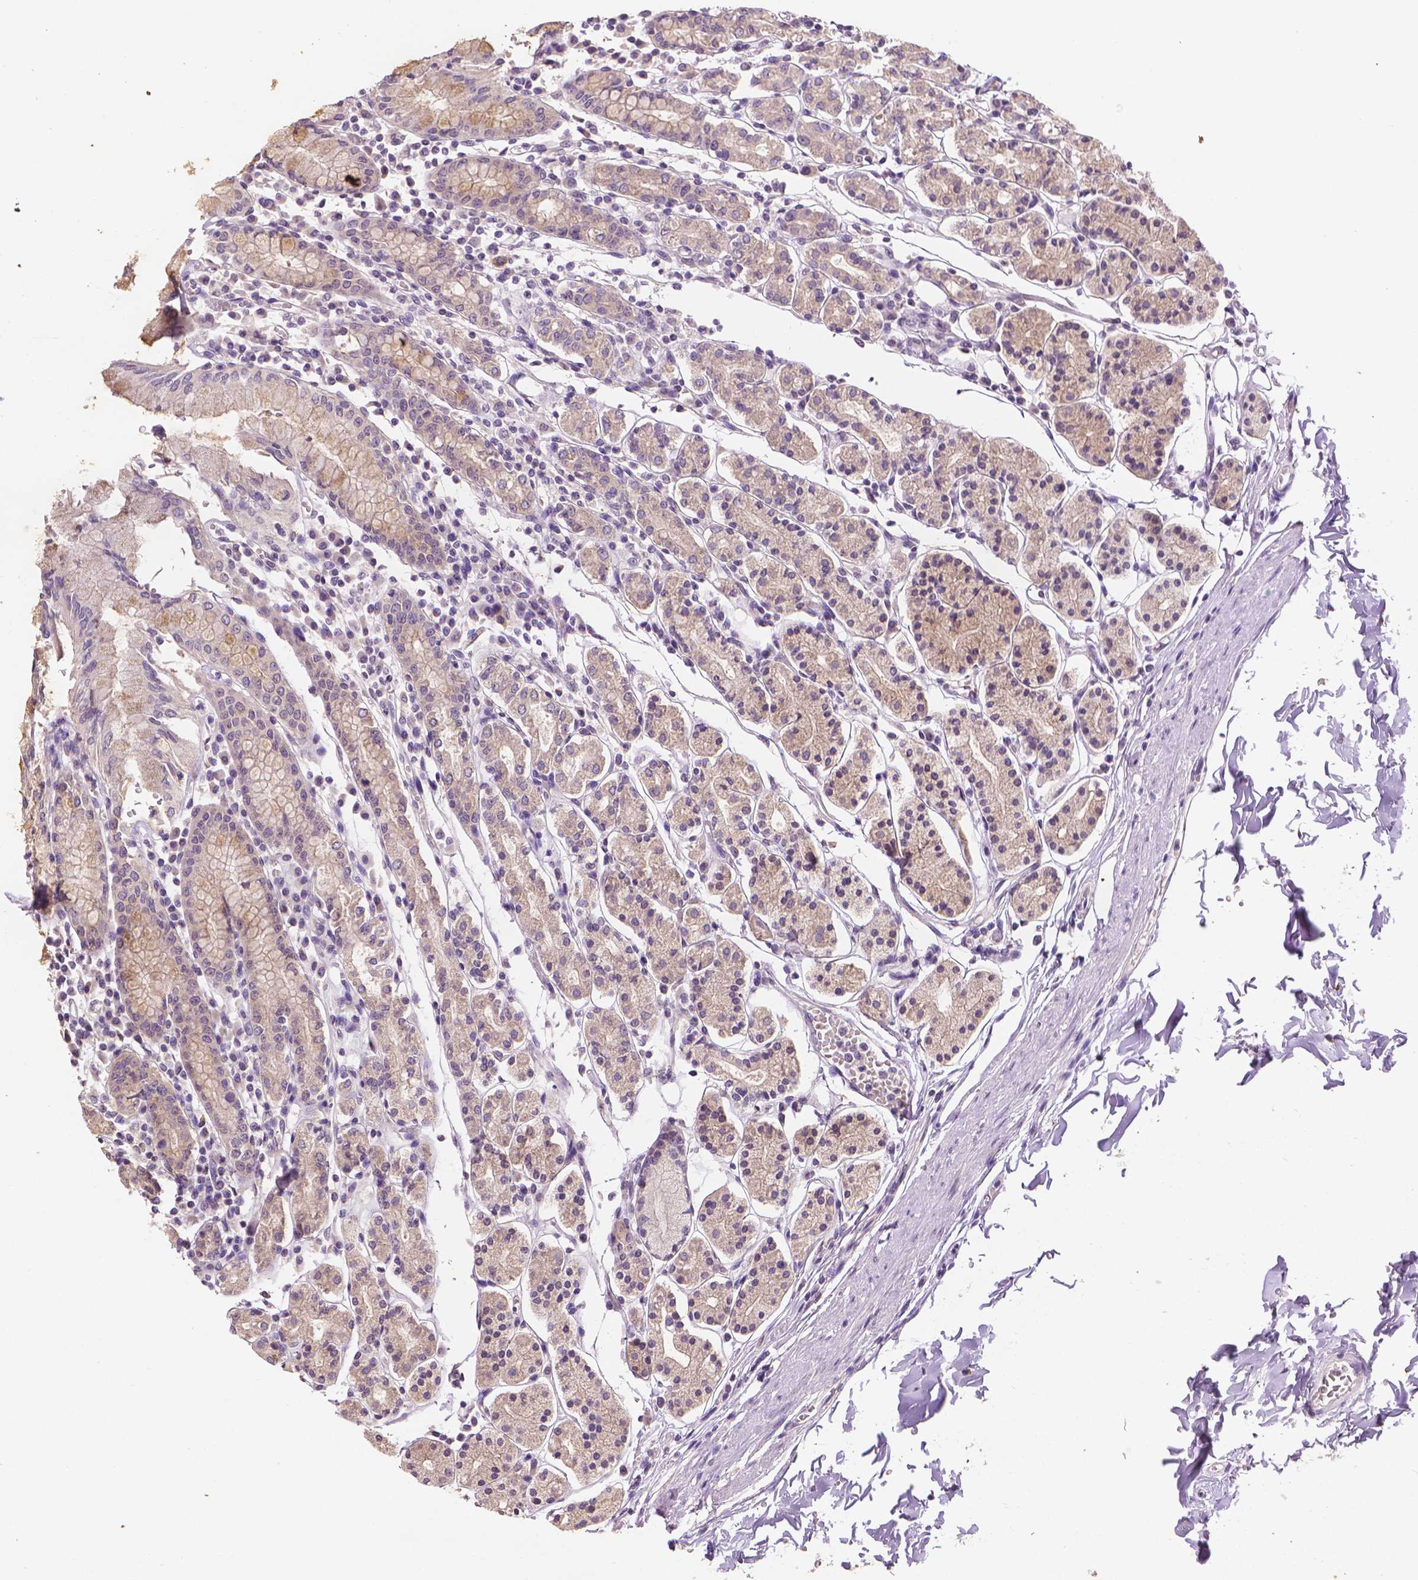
{"staining": {"intensity": "weak", "quantity": "<25%", "location": "cytoplasmic/membranous"}, "tissue": "stomach", "cell_type": "Glandular cells", "image_type": "normal", "snomed": [{"axis": "morphology", "description": "Normal tissue, NOS"}, {"axis": "topography", "description": "Stomach, upper"}, {"axis": "topography", "description": "Stomach"}], "caption": "Glandular cells show no significant positivity in unremarkable stomach. The staining is performed using DAB (3,3'-diaminobenzidine) brown chromogen with nuclei counter-stained in using hematoxylin.", "gene": "FASN", "patient": {"sex": "male", "age": 62}}